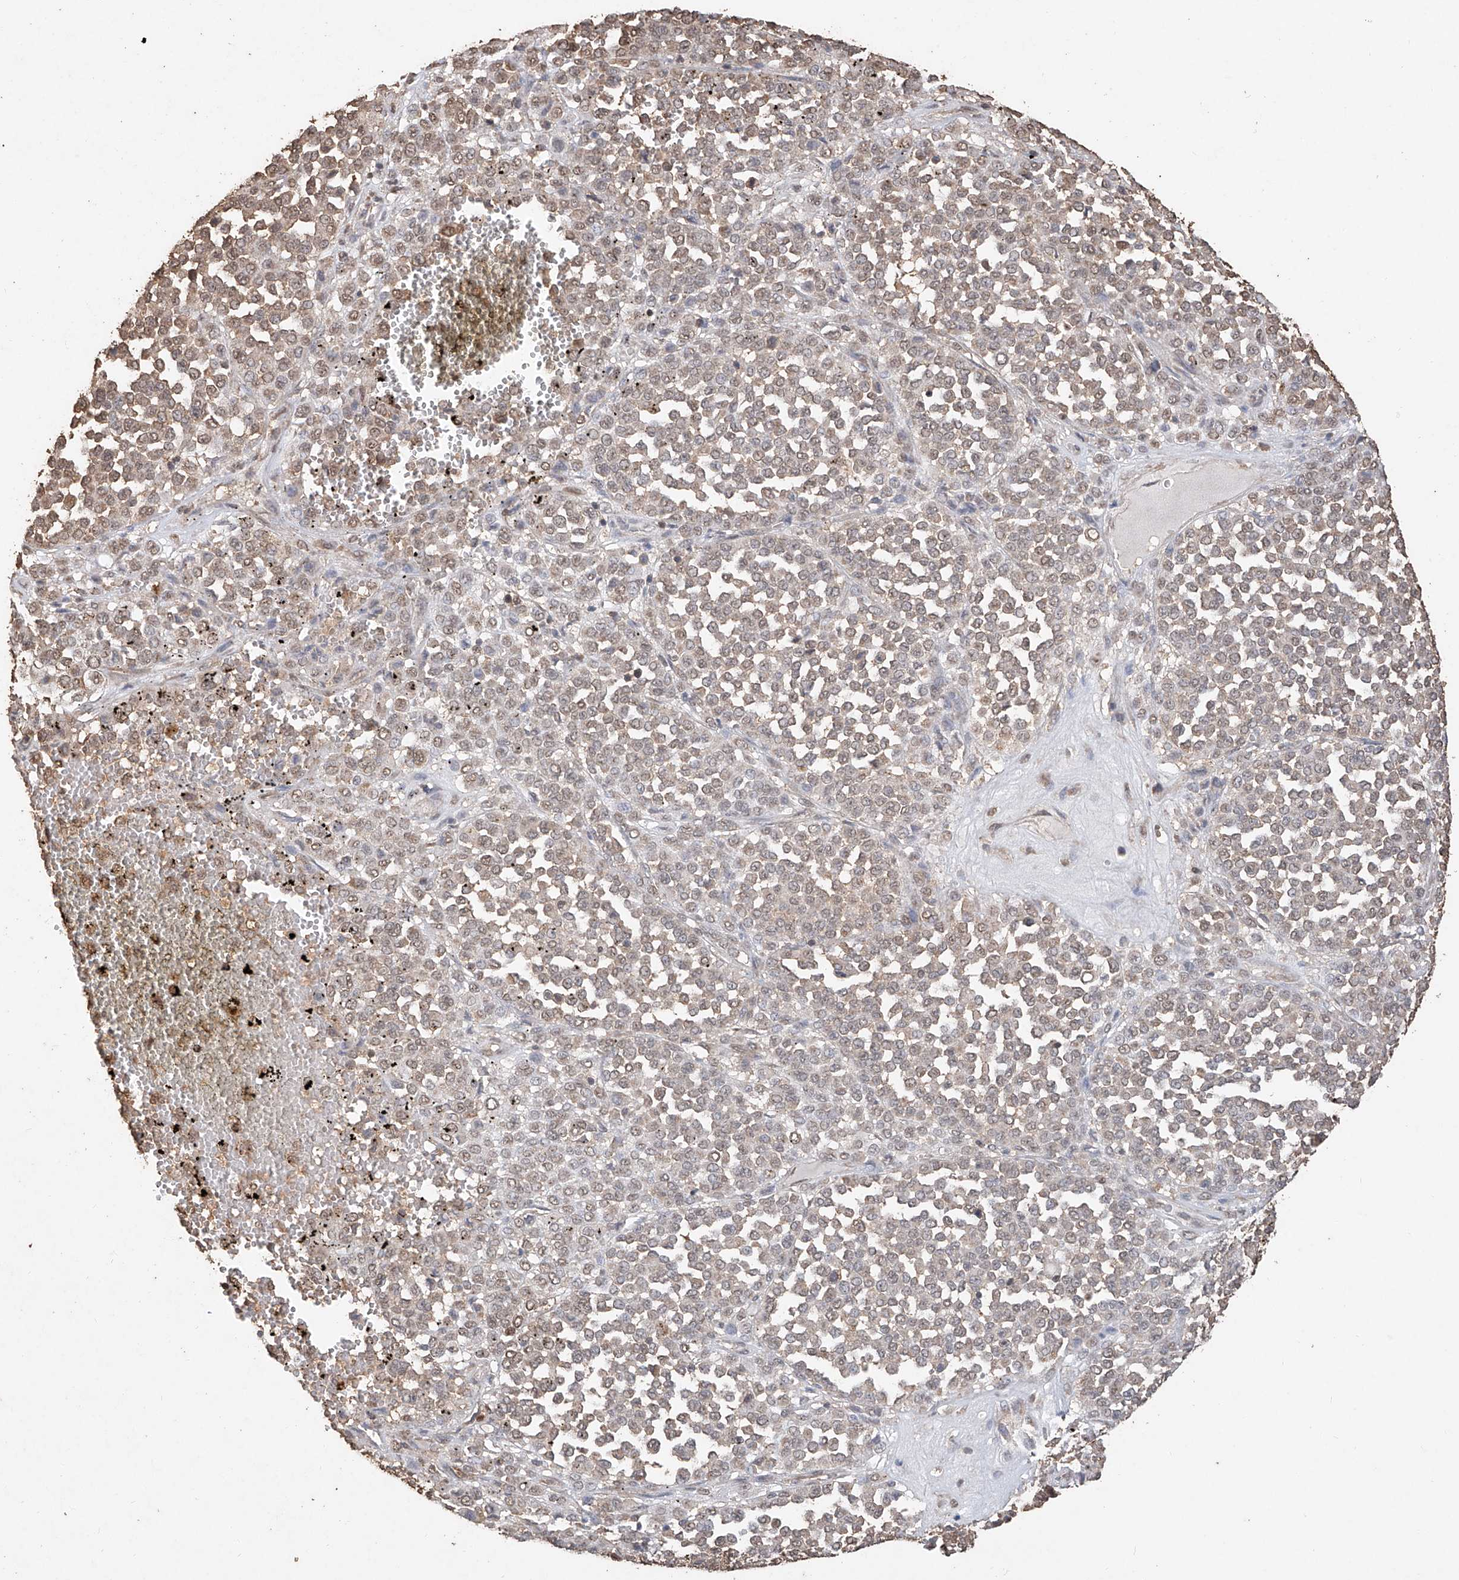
{"staining": {"intensity": "weak", "quantity": ">75%", "location": "cytoplasmic/membranous,nuclear"}, "tissue": "melanoma", "cell_type": "Tumor cells", "image_type": "cancer", "snomed": [{"axis": "morphology", "description": "Malignant melanoma, Metastatic site"}, {"axis": "topography", "description": "Pancreas"}], "caption": "Malignant melanoma (metastatic site) tissue reveals weak cytoplasmic/membranous and nuclear staining in approximately >75% of tumor cells", "gene": "ELOVL1", "patient": {"sex": "female", "age": 30}}